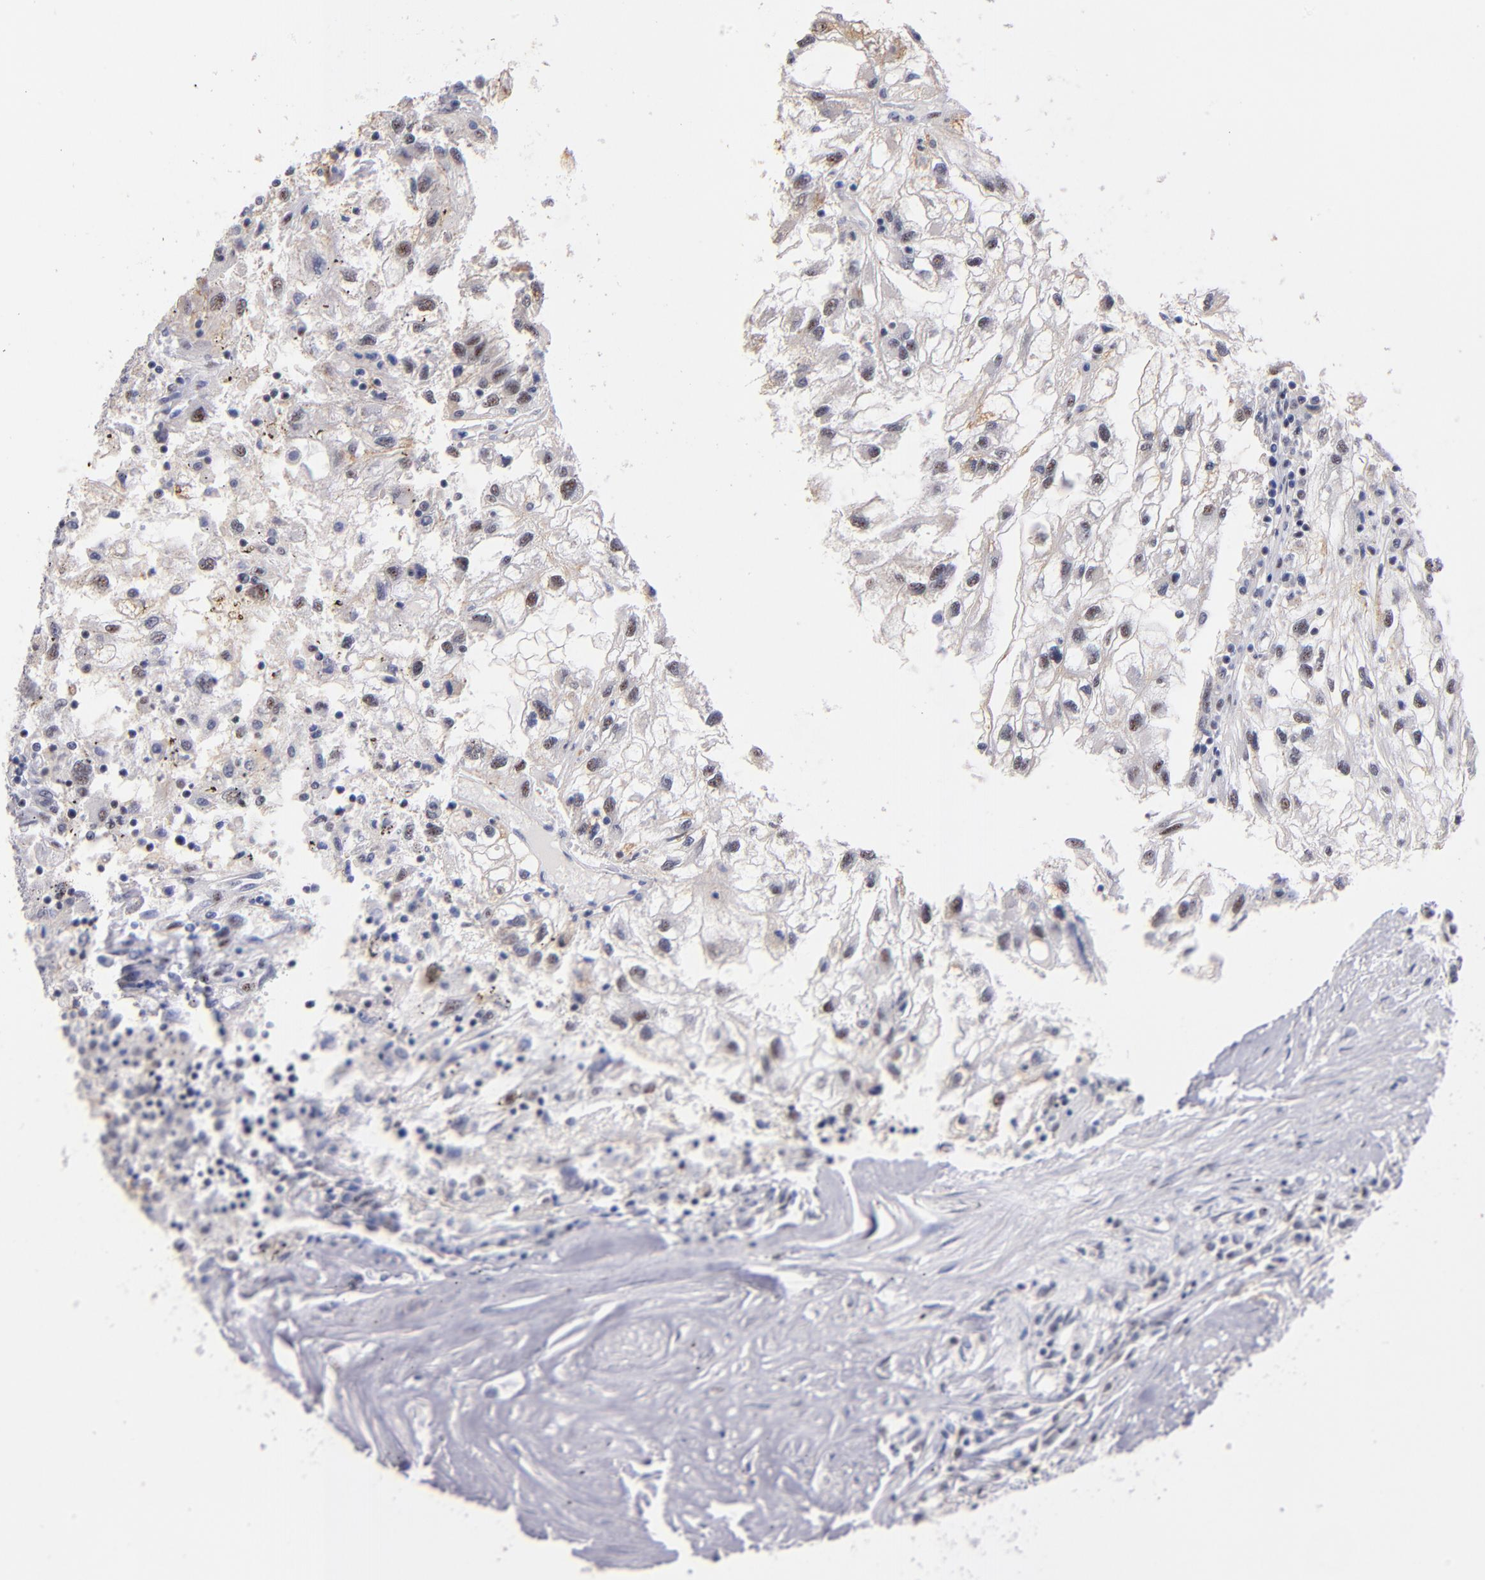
{"staining": {"intensity": "weak", "quantity": "<25%", "location": "nuclear"}, "tissue": "renal cancer", "cell_type": "Tumor cells", "image_type": "cancer", "snomed": [{"axis": "morphology", "description": "Normal tissue, NOS"}, {"axis": "morphology", "description": "Adenocarcinoma, NOS"}, {"axis": "topography", "description": "Kidney"}], "caption": "Photomicrograph shows no protein positivity in tumor cells of renal cancer tissue.", "gene": "RAF1", "patient": {"sex": "male", "age": 71}}